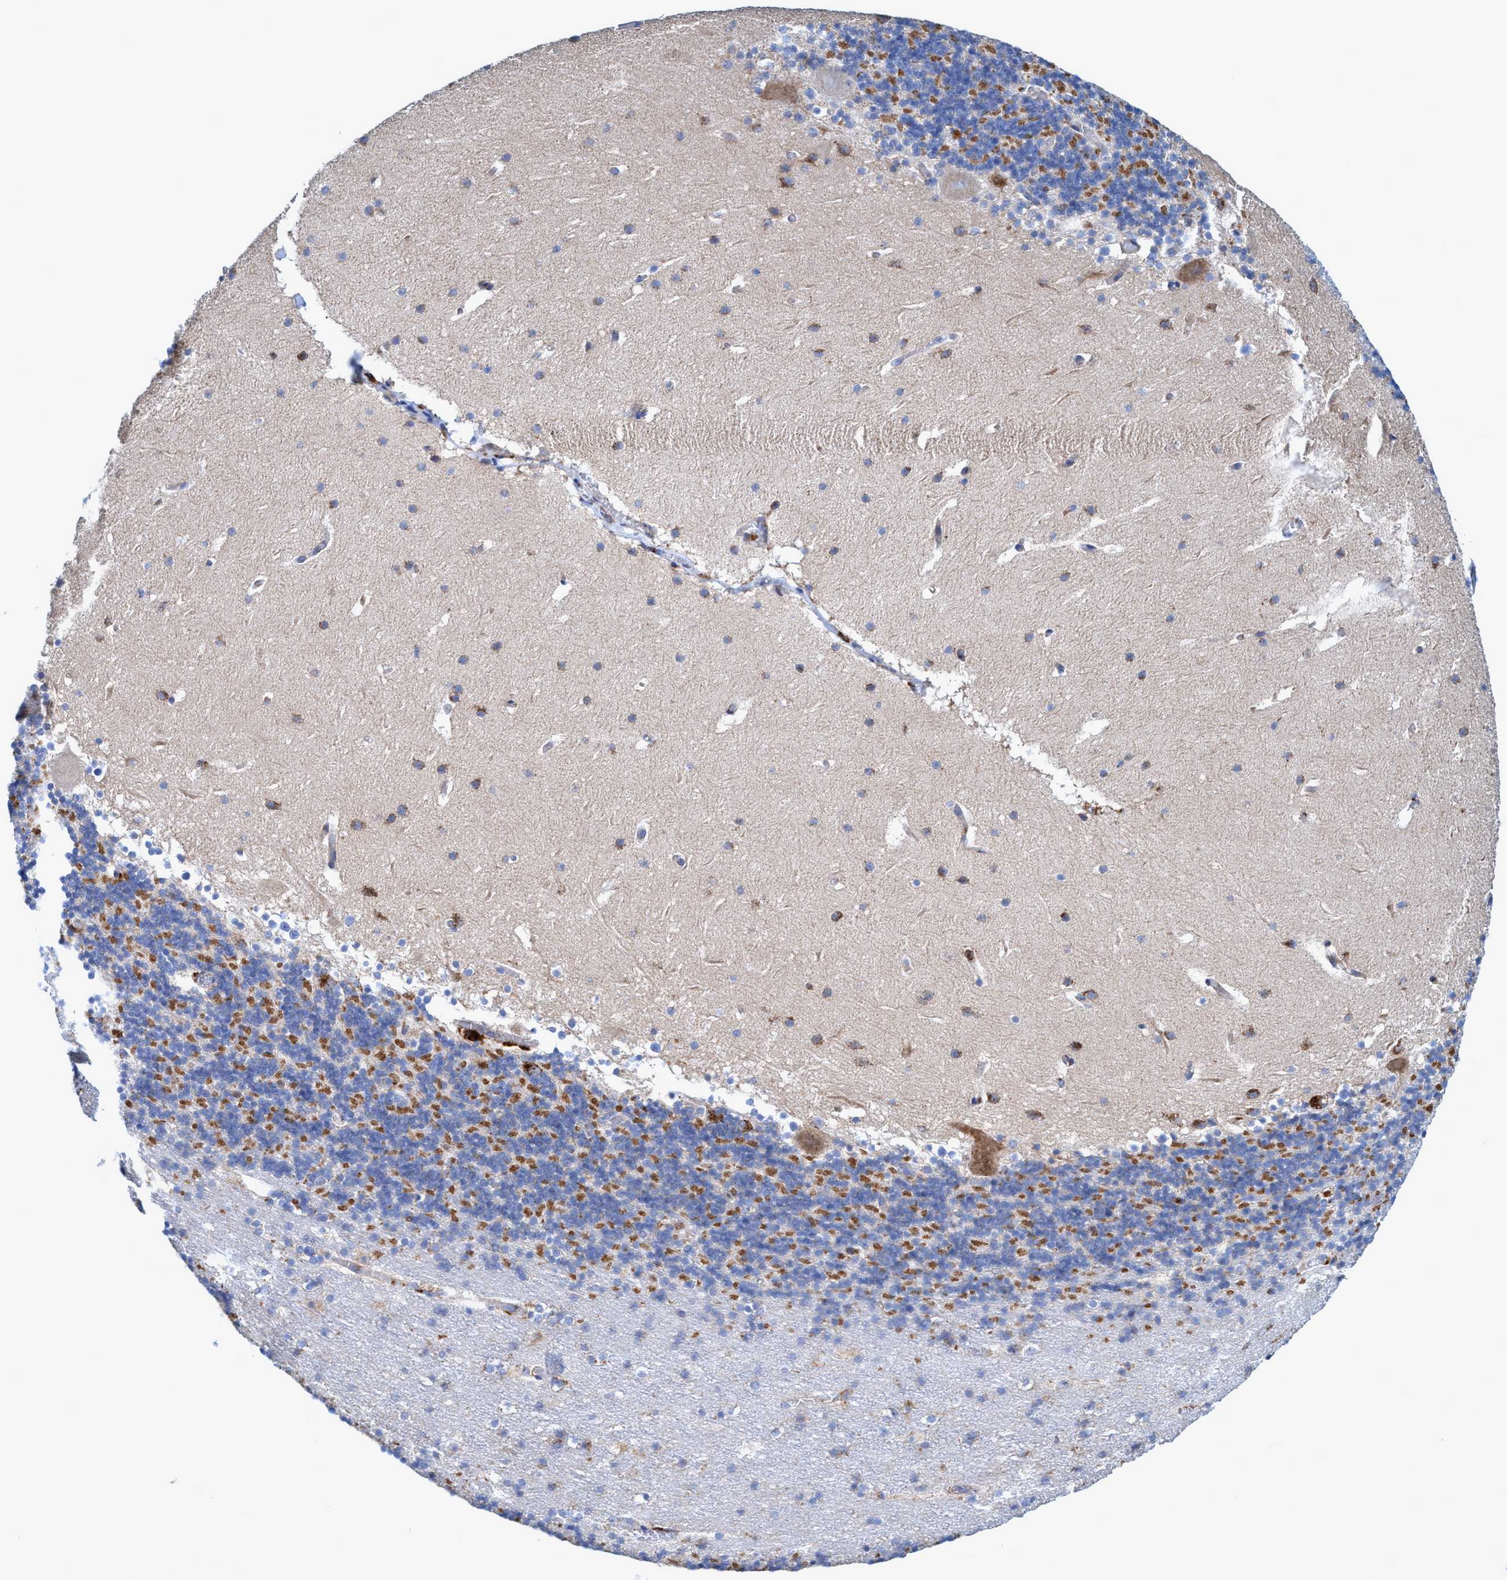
{"staining": {"intensity": "moderate", "quantity": "25%-75%", "location": "cytoplasmic/membranous"}, "tissue": "cerebellum", "cell_type": "Cells in granular layer", "image_type": "normal", "snomed": [{"axis": "morphology", "description": "Normal tissue, NOS"}, {"axis": "topography", "description": "Cerebellum"}], "caption": "High-power microscopy captured an immunohistochemistry (IHC) image of normal cerebellum, revealing moderate cytoplasmic/membranous positivity in about 25%-75% of cells in granular layer. The staining was performed using DAB (3,3'-diaminobenzidine) to visualize the protein expression in brown, while the nuclei were stained in blue with hematoxylin (Magnification: 20x).", "gene": "TRIM65", "patient": {"sex": "male", "age": 45}}